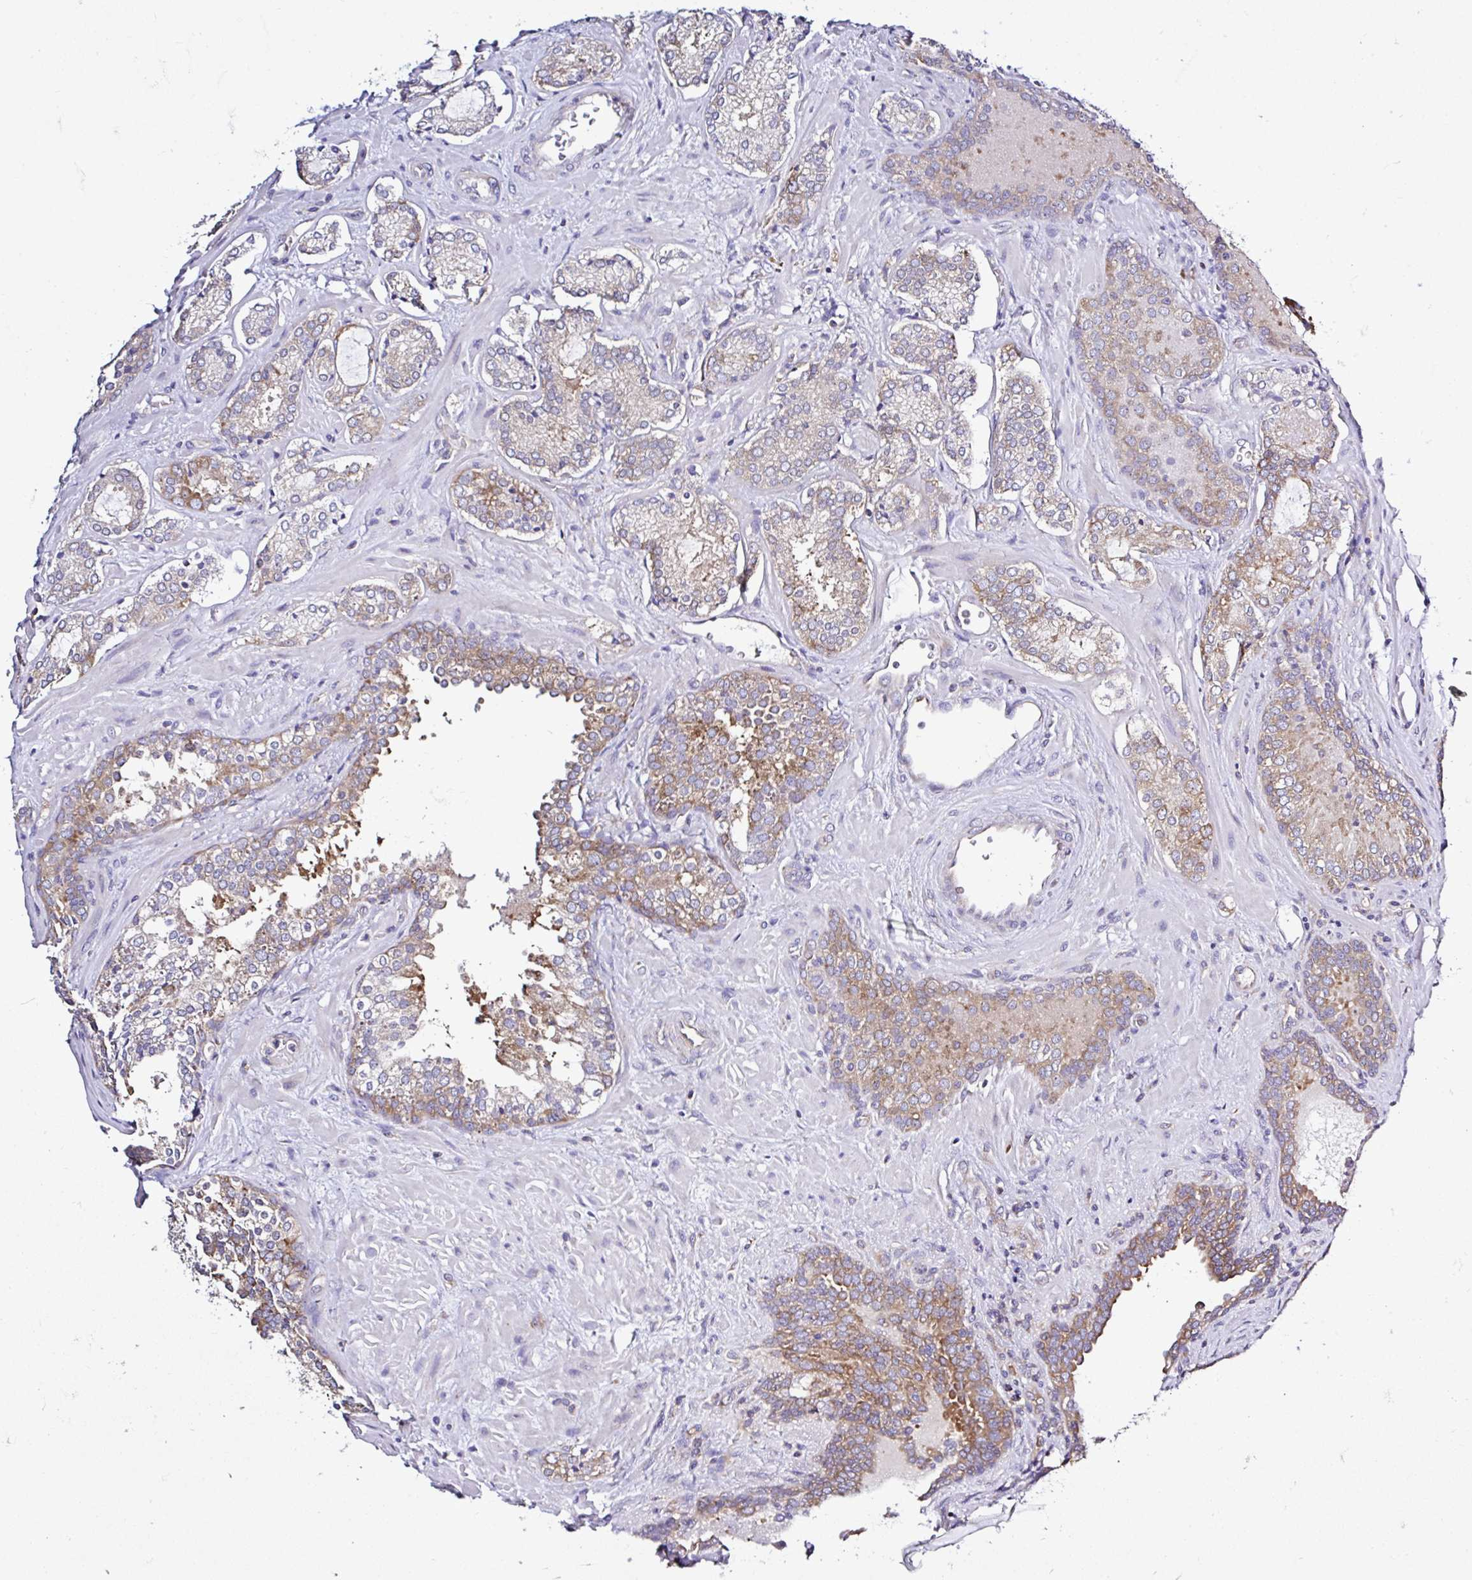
{"staining": {"intensity": "moderate", "quantity": "25%-75%", "location": "cytoplasmic/membranous"}, "tissue": "prostate cancer", "cell_type": "Tumor cells", "image_type": "cancer", "snomed": [{"axis": "morphology", "description": "Adenocarcinoma, Low grade"}, {"axis": "topography", "description": "Prostate"}], "caption": "Prostate cancer (low-grade adenocarcinoma) stained for a protein shows moderate cytoplasmic/membranous positivity in tumor cells. The staining is performed using DAB brown chromogen to label protein expression. The nuclei are counter-stained blue using hematoxylin.", "gene": "LARS1", "patient": {"sex": "male", "age": 62}}